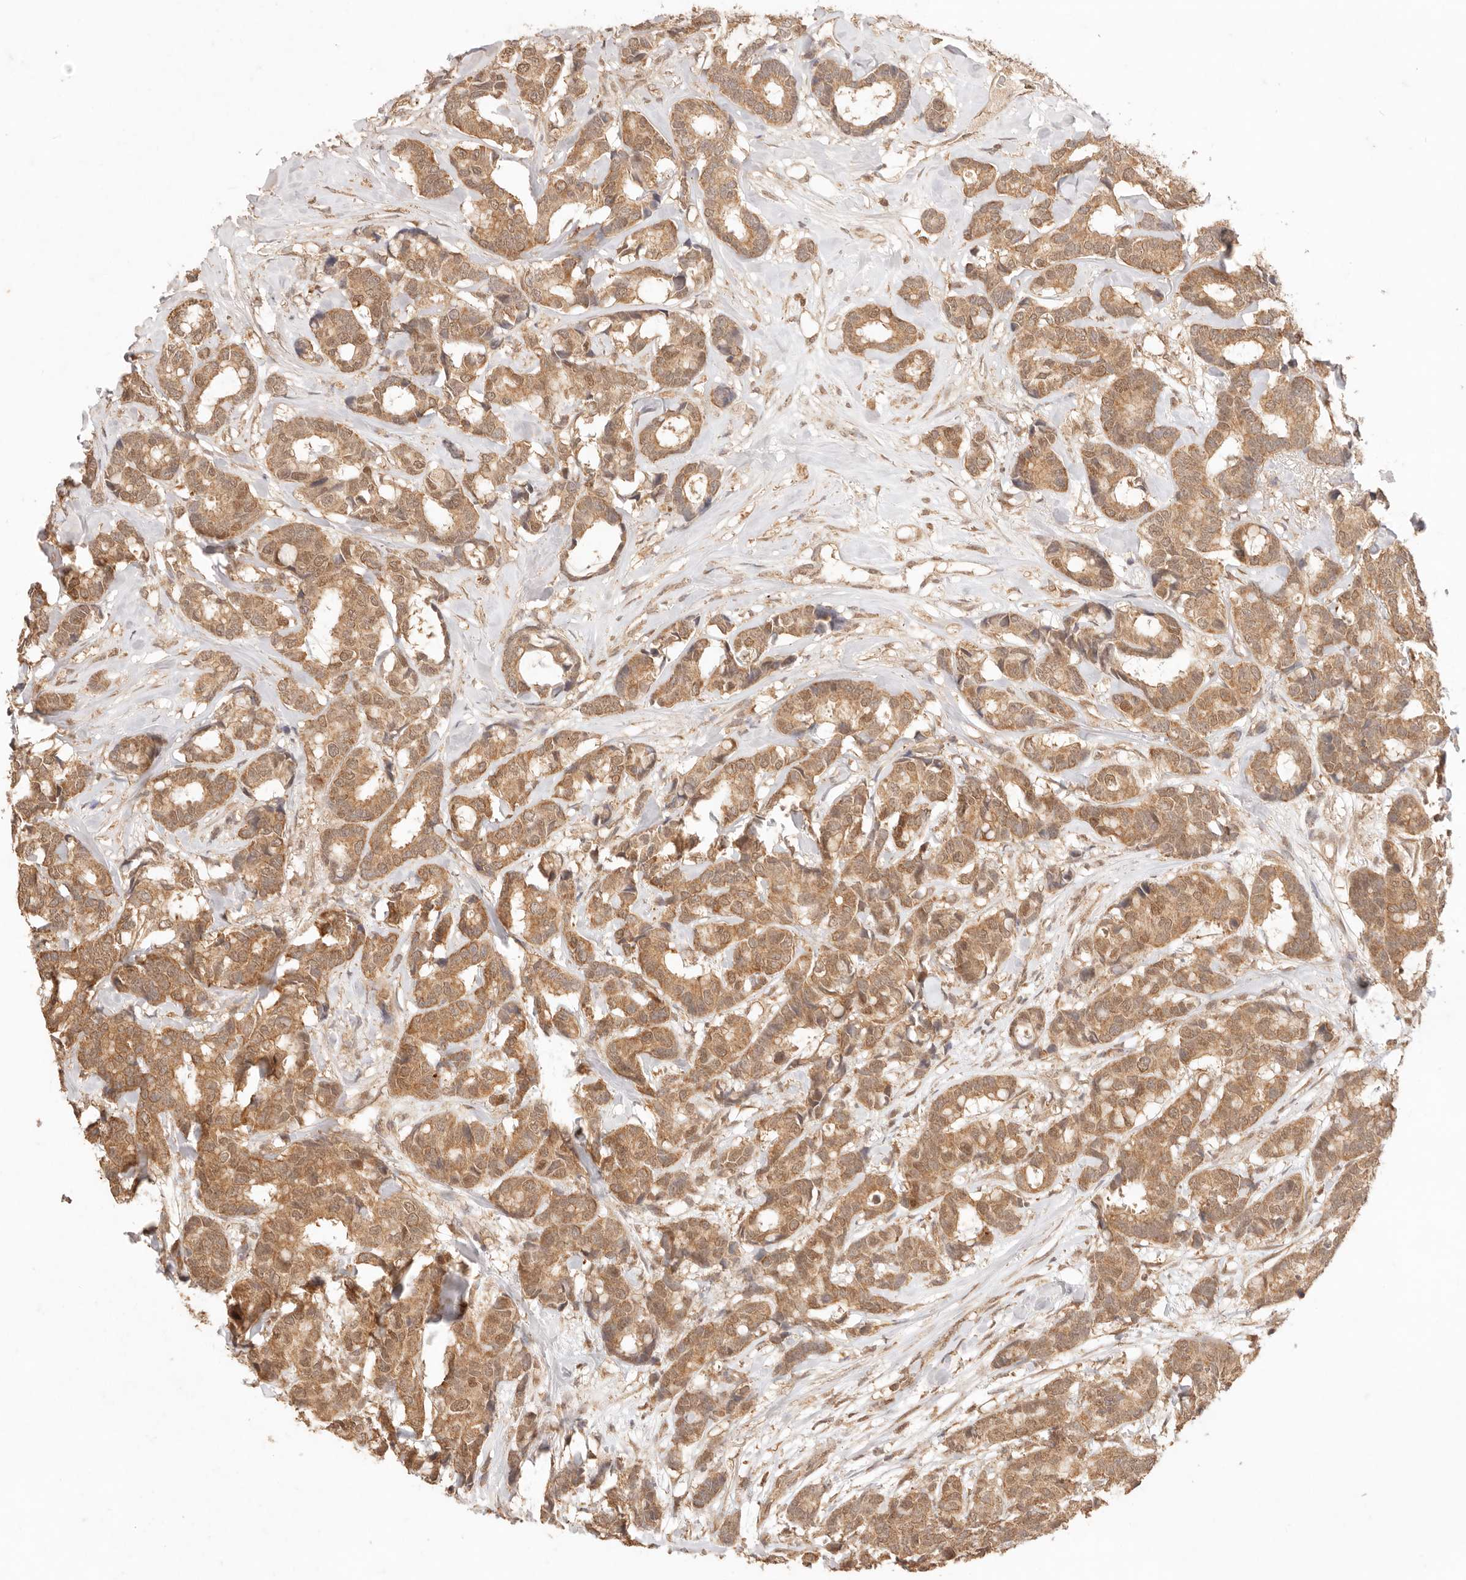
{"staining": {"intensity": "moderate", "quantity": ">75%", "location": "cytoplasmic/membranous,nuclear"}, "tissue": "breast cancer", "cell_type": "Tumor cells", "image_type": "cancer", "snomed": [{"axis": "morphology", "description": "Duct carcinoma"}, {"axis": "topography", "description": "Breast"}], "caption": "Breast cancer tissue reveals moderate cytoplasmic/membranous and nuclear positivity in approximately >75% of tumor cells, visualized by immunohistochemistry.", "gene": "TRIM11", "patient": {"sex": "female", "age": 87}}